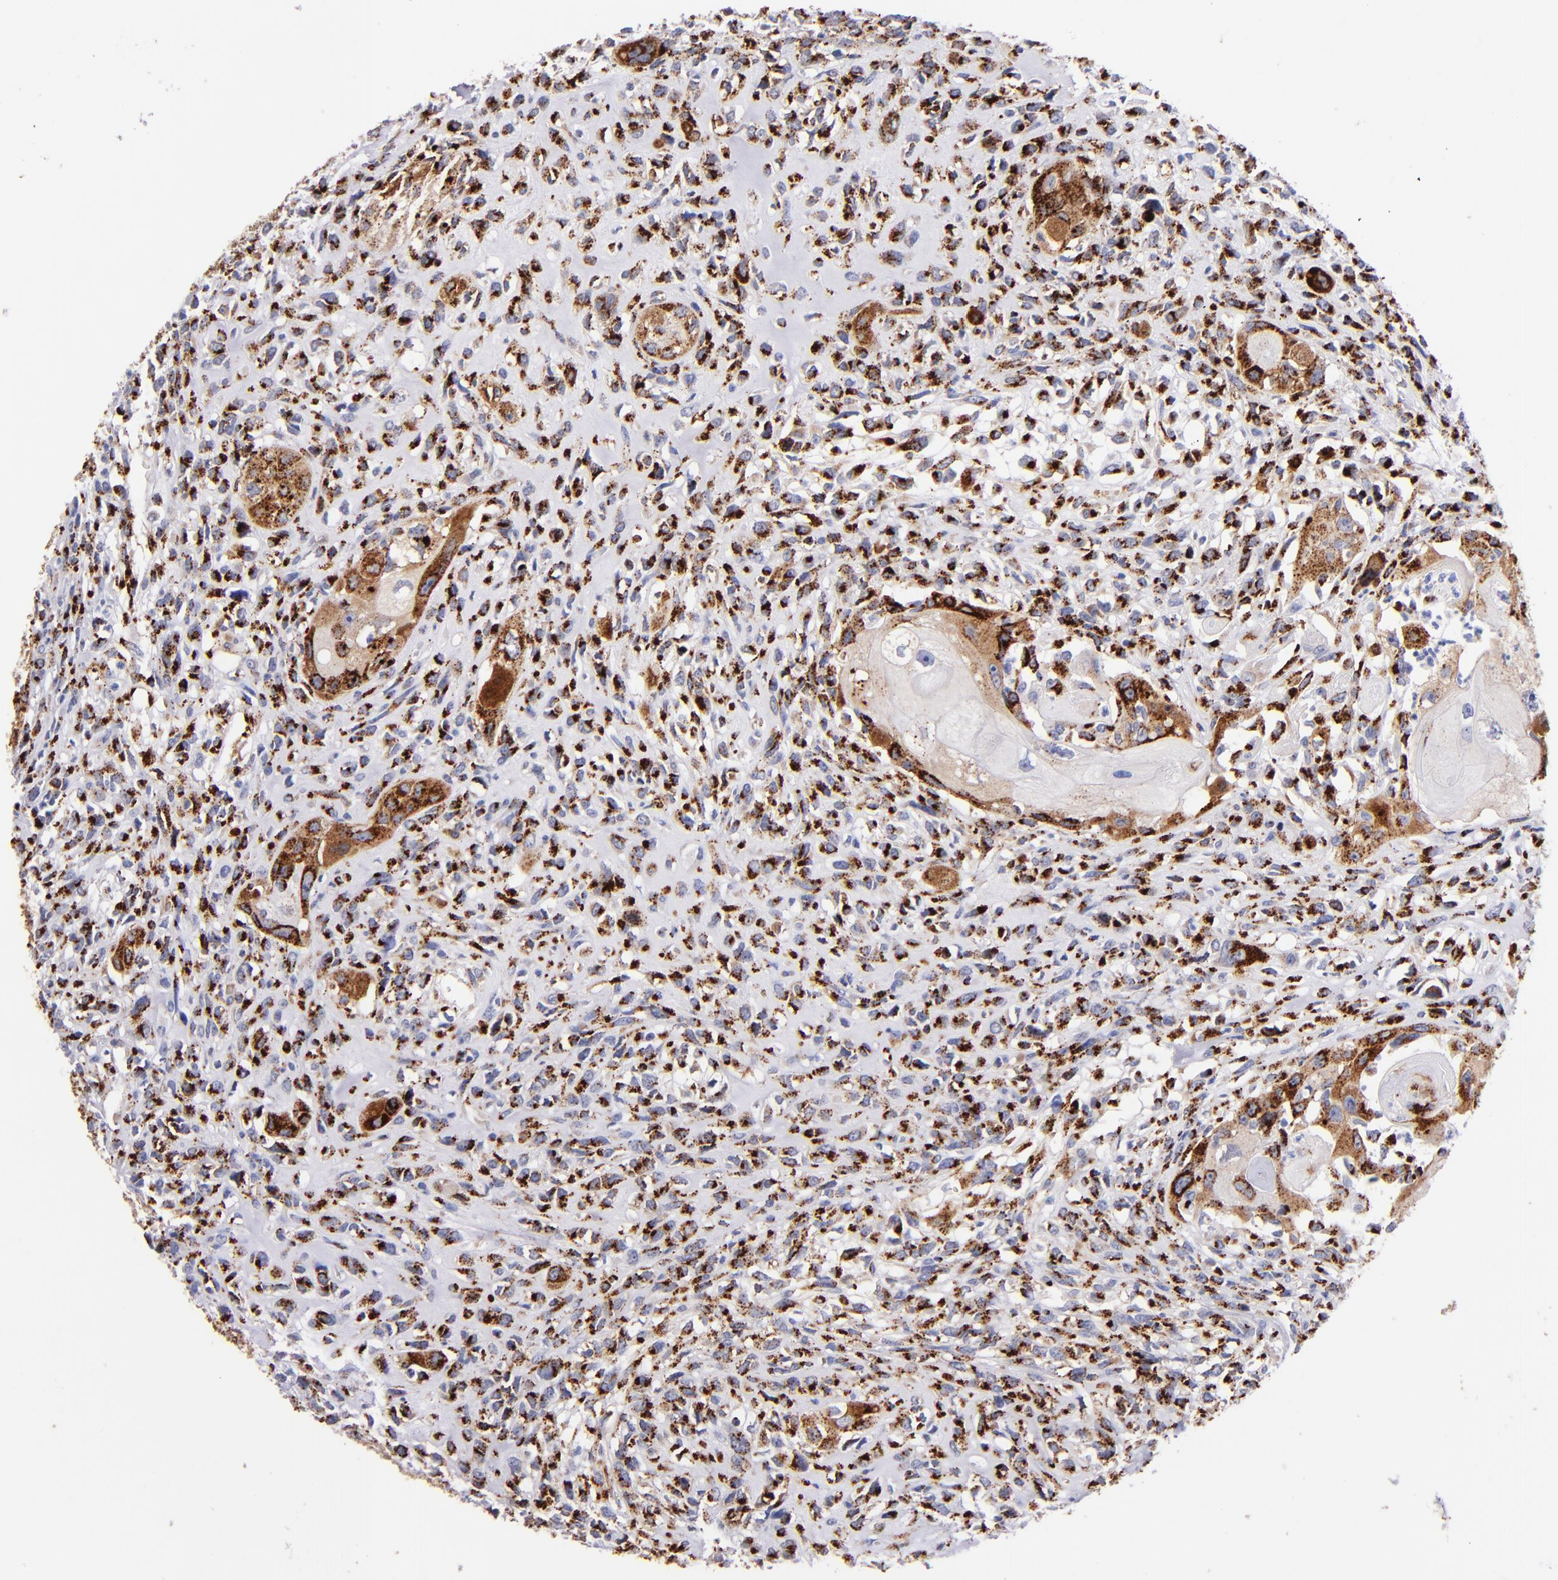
{"staining": {"intensity": "strong", "quantity": ">75%", "location": "cytoplasmic/membranous"}, "tissue": "head and neck cancer", "cell_type": "Tumor cells", "image_type": "cancer", "snomed": [{"axis": "morphology", "description": "Neoplasm, malignant, NOS"}, {"axis": "topography", "description": "Salivary gland"}, {"axis": "topography", "description": "Head-Neck"}], "caption": "A brown stain labels strong cytoplasmic/membranous expression of a protein in human head and neck neoplasm (malignant) tumor cells.", "gene": "GOLIM4", "patient": {"sex": "male", "age": 43}}